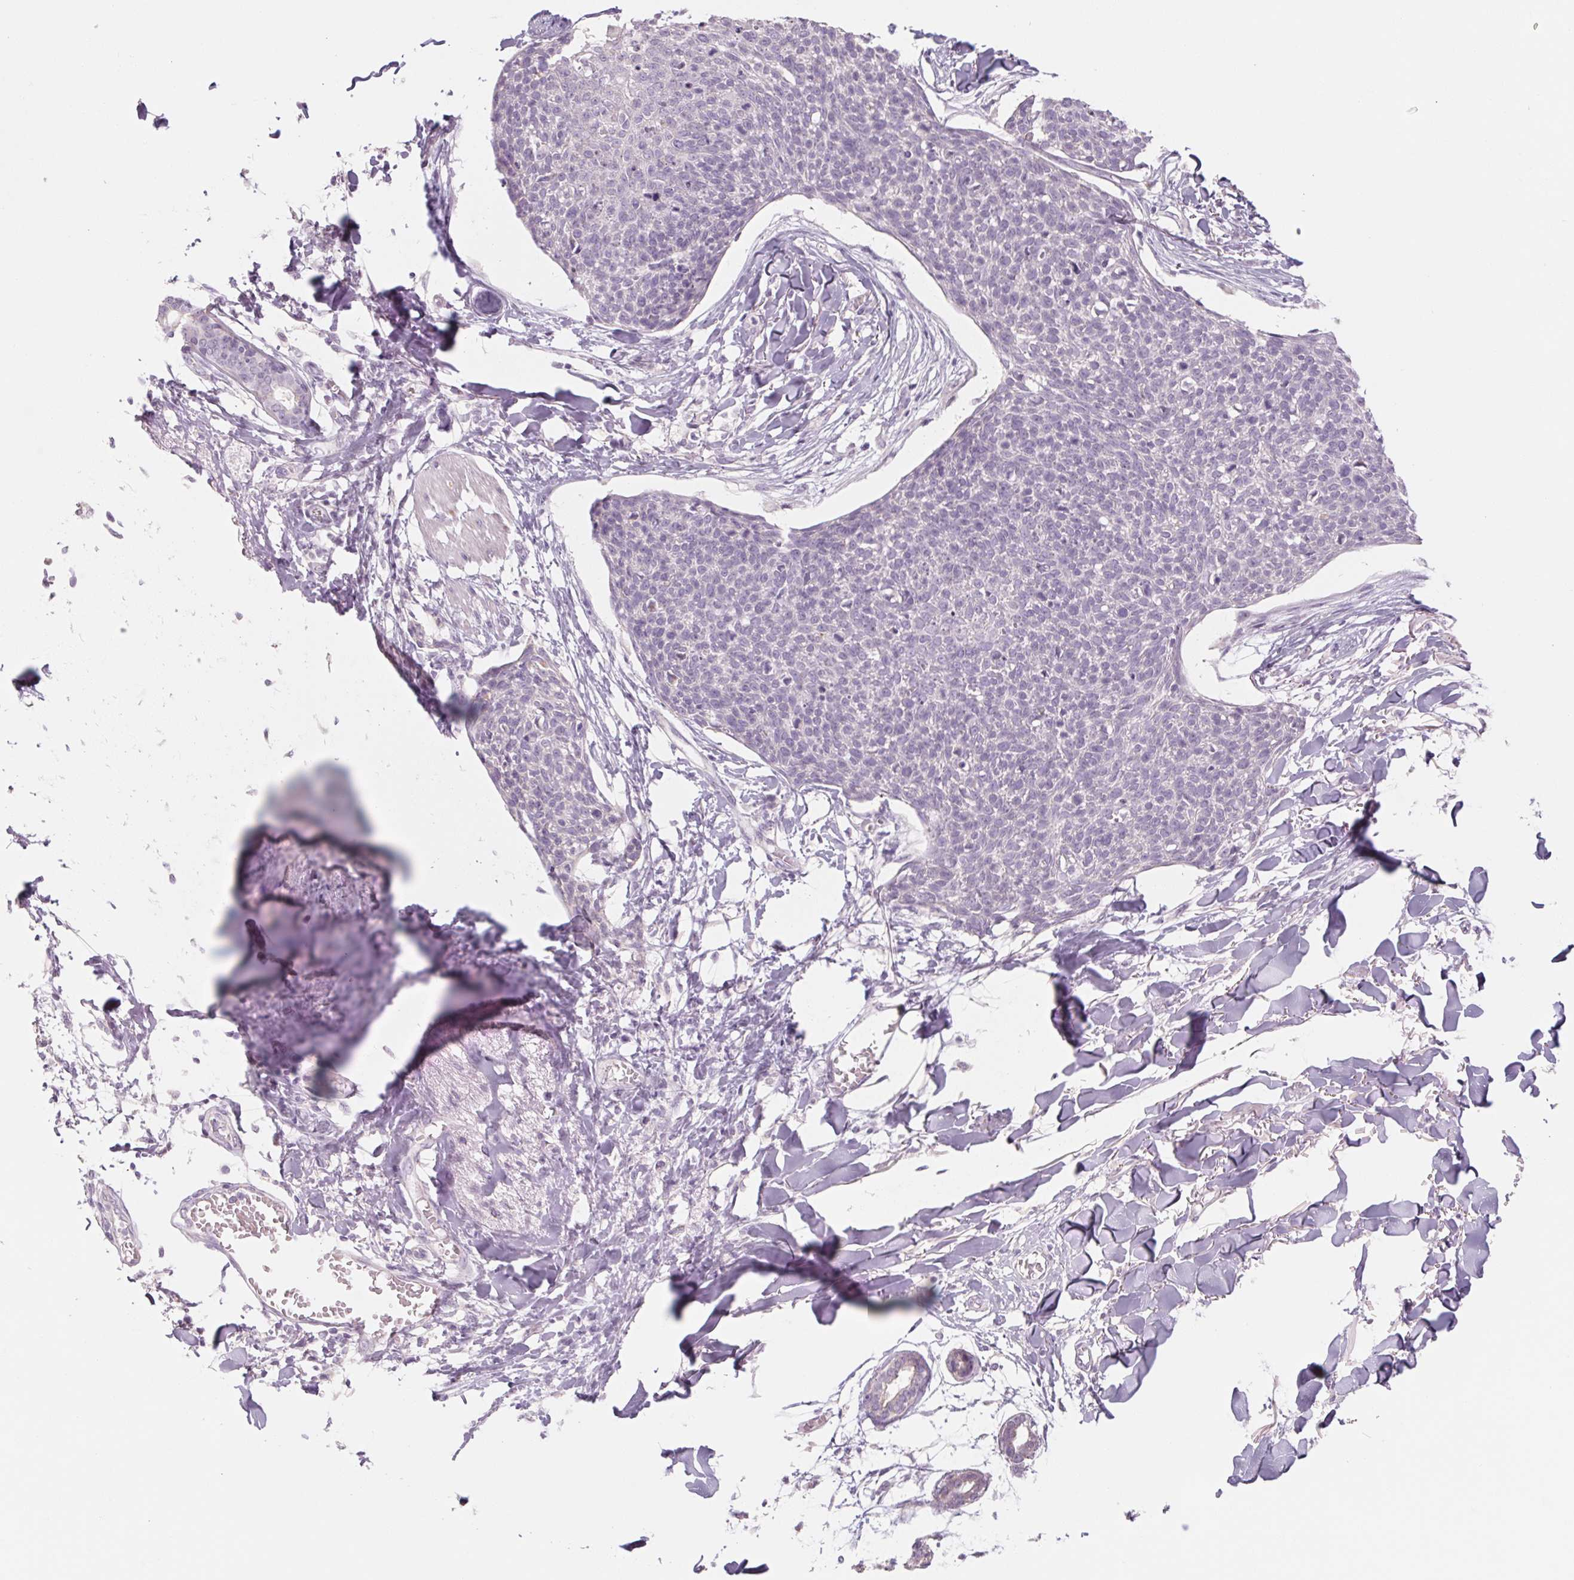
{"staining": {"intensity": "negative", "quantity": "none", "location": "none"}, "tissue": "skin cancer", "cell_type": "Tumor cells", "image_type": "cancer", "snomed": [{"axis": "morphology", "description": "Squamous cell carcinoma, NOS"}, {"axis": "topography", "description": "Skin"}, {"axis": "topography", "description": "Vulva"}], "caption": "A high-resolution micrograph shows immunohistochemistry (IHC) staining of squamous cell carcinoma (skin), which demonstrates no significant staining in tumor cells.", "gene": "POU1F1", "patient": {"sex": "female", "age": 75}}